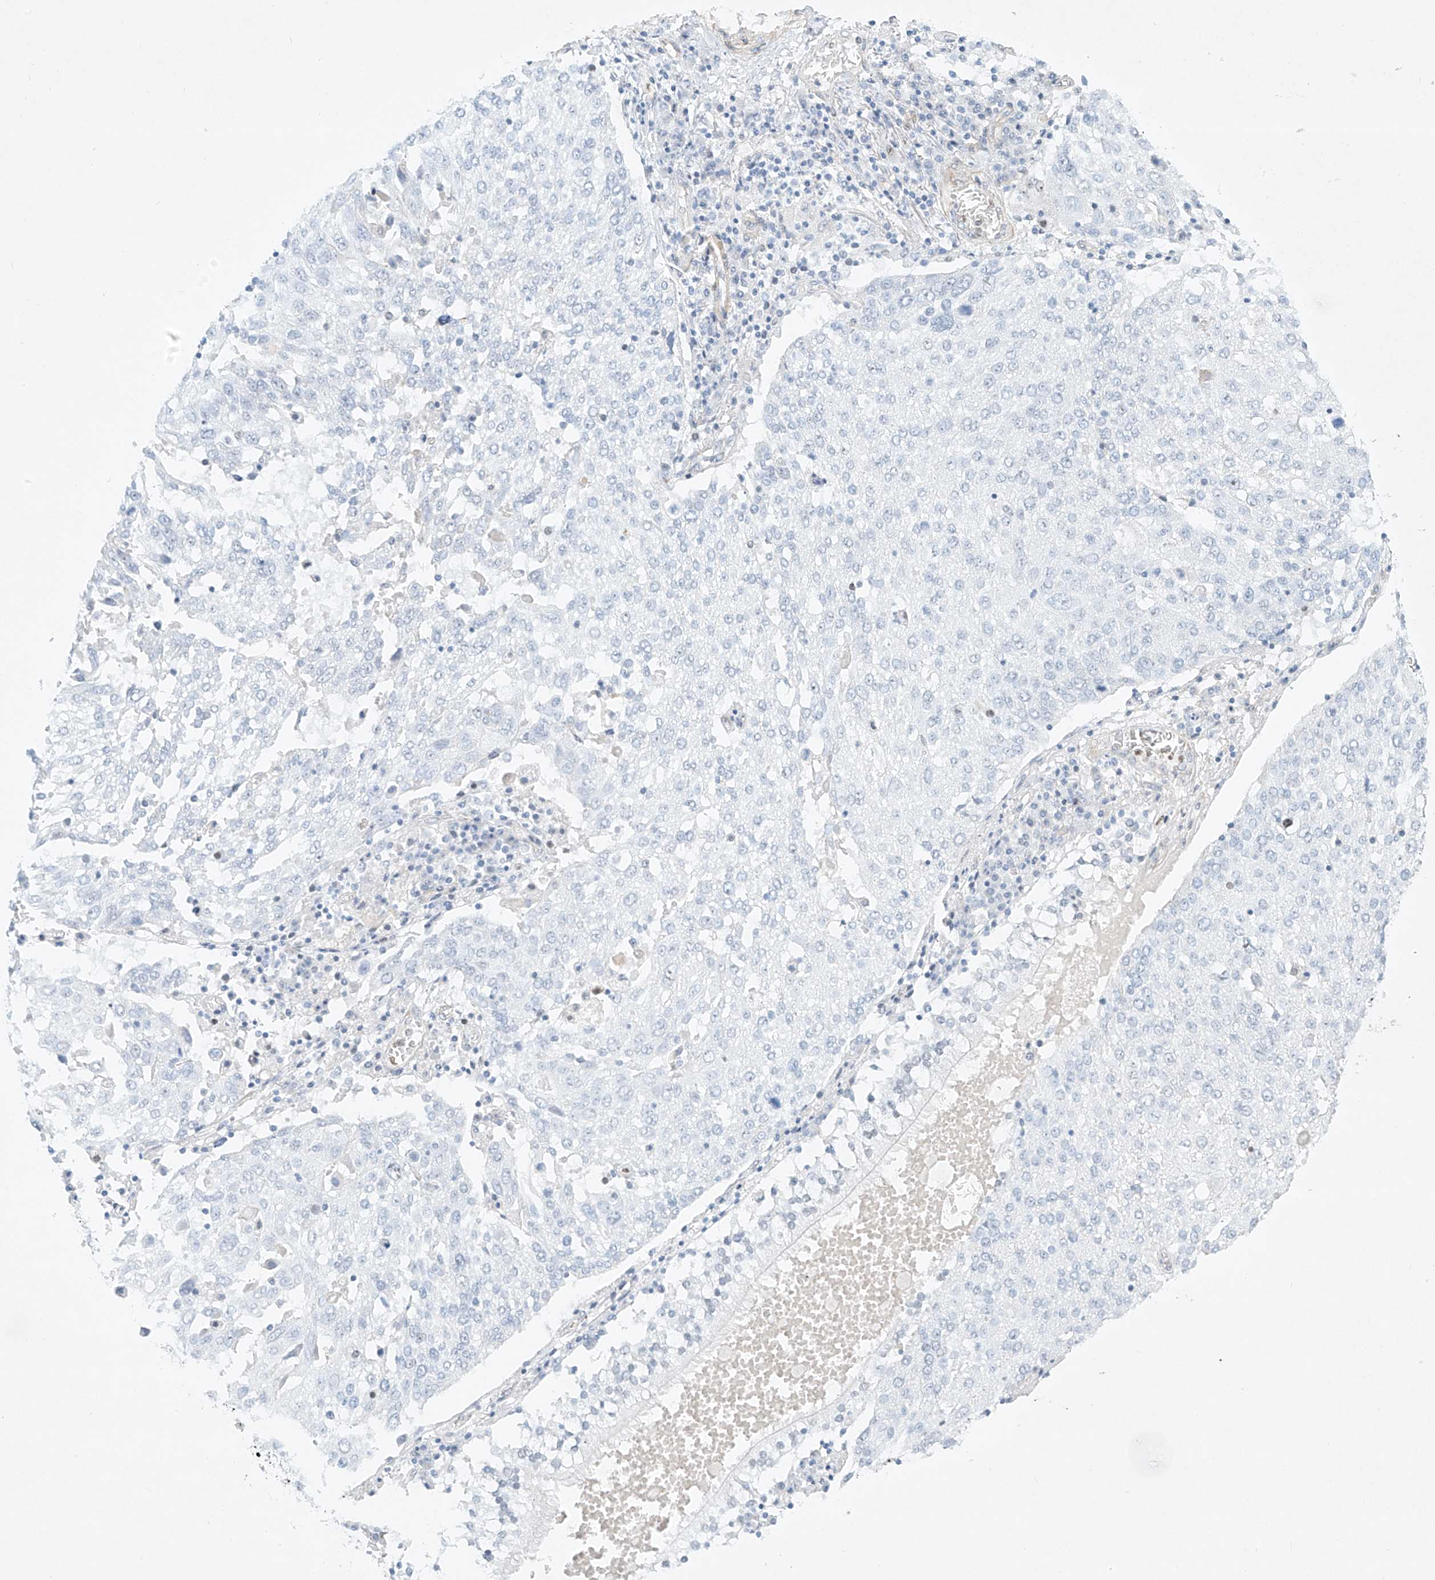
{"staining": {"intensity": "negative", "quantity": "none", "location": "none"}, "tissue": "lung cancer", "cell_type": "Tumor cells", "image_type": "cancer", "snomed": [{"axis": "morphology", "description": "Squamous cell carcinoma, NOS"}, {"axis": "topography", "description": "Lung"}], "caption": "The photomicrograph demonstrates no staining of tumor cells in lung cancer (squamous cell carcinoma). (IHC, brightfield microscopy, high magnification).", "gene": "REEP2", "patient": {"sex": "male", "age": 65}}